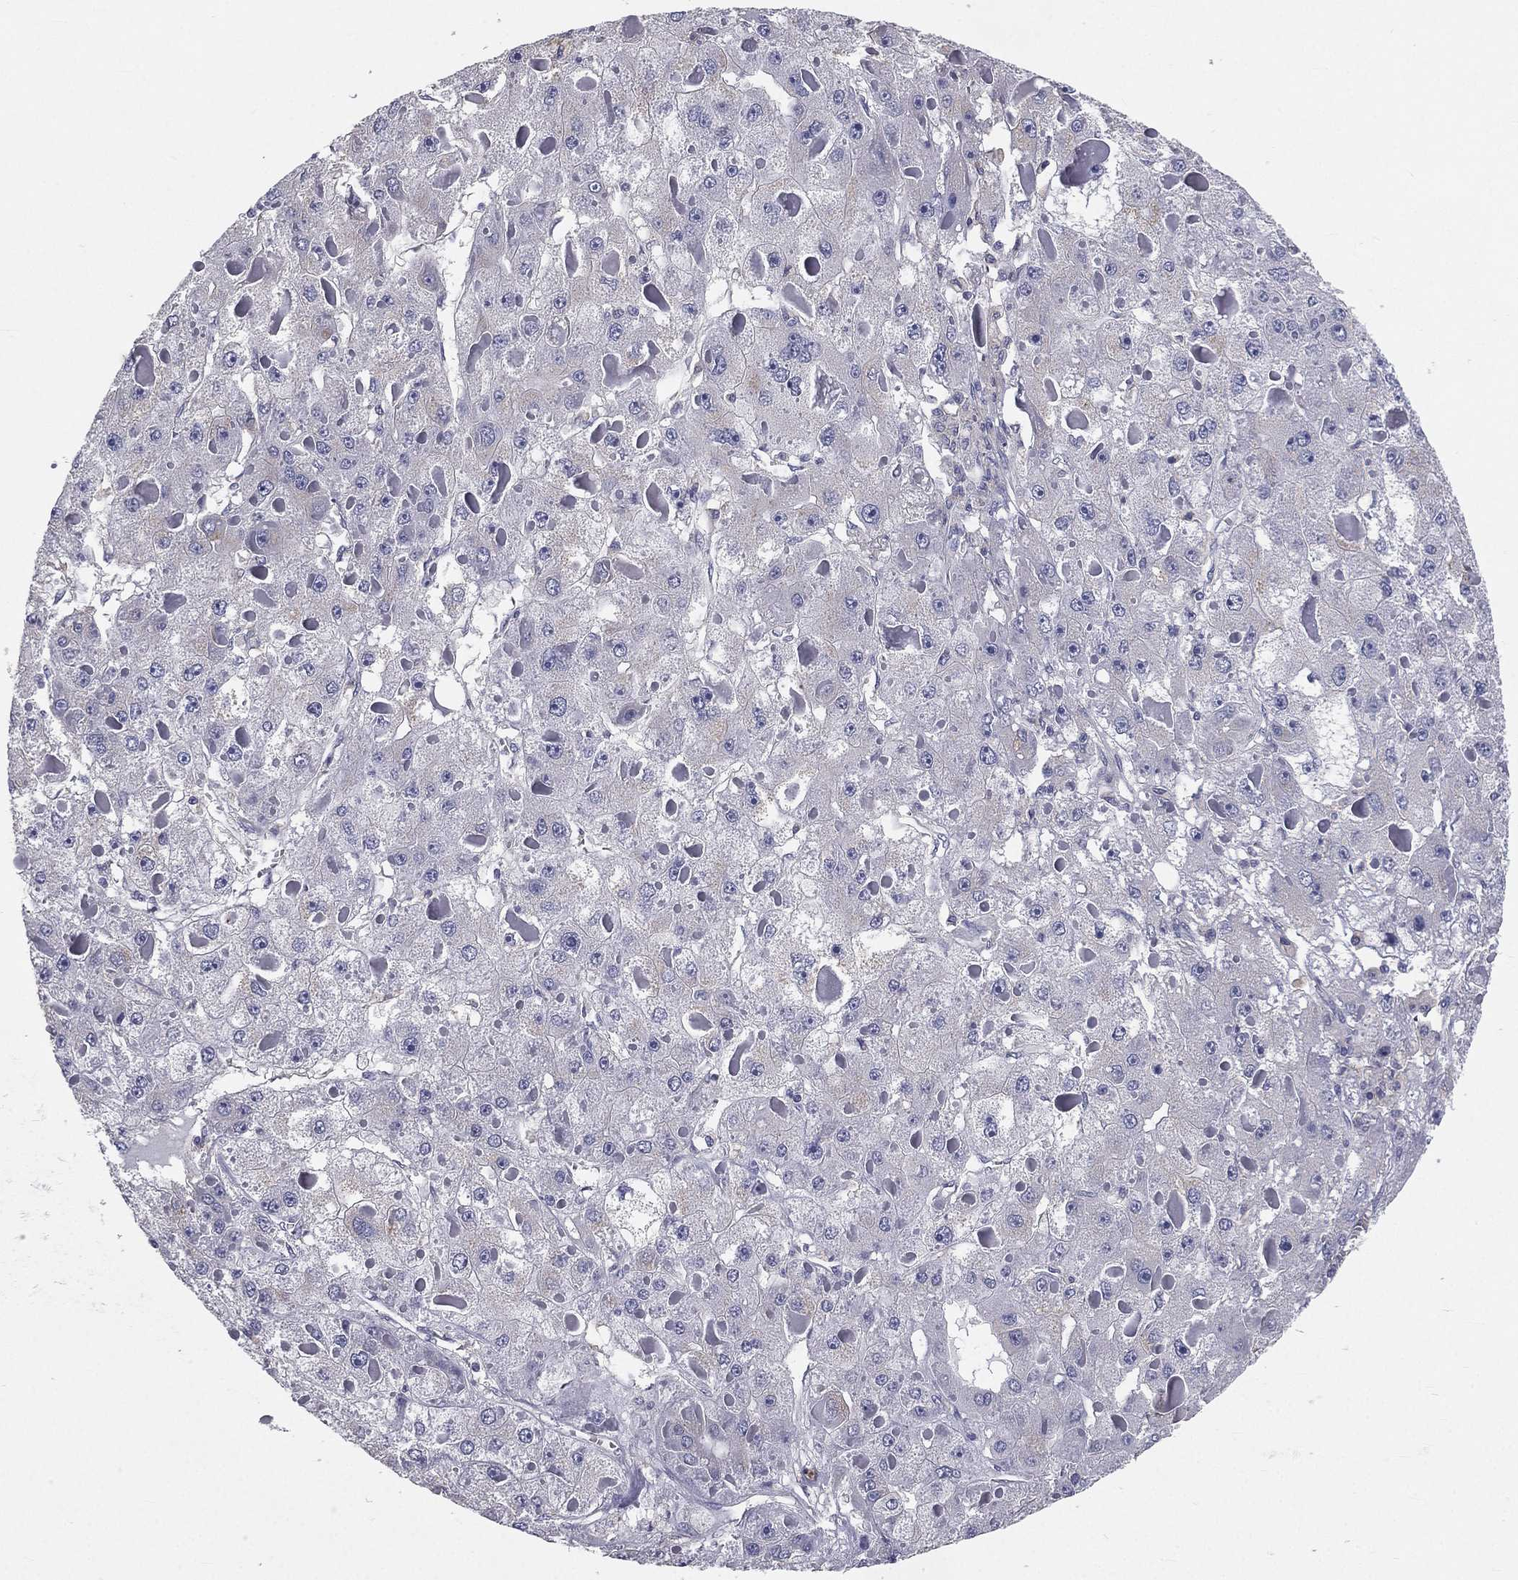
{"staining": {"intensity": "negative", "quantity": "none", "location": "none"}, "tissue": "liver cancer", "cell_type": "Tumor cells", "image_type": "cancer", "snomed": [{"axis": "morphology", "description": "Carcinoma, Hepatocellular, NOS"}, {"axis": "topography", "description": "Liver"}], "caption": "Tumor cells are negative for protein expression in human liver hepatocellular carcinoma.", "gene": "MUC13", "patient": {"sex": "female", "age": 73}}